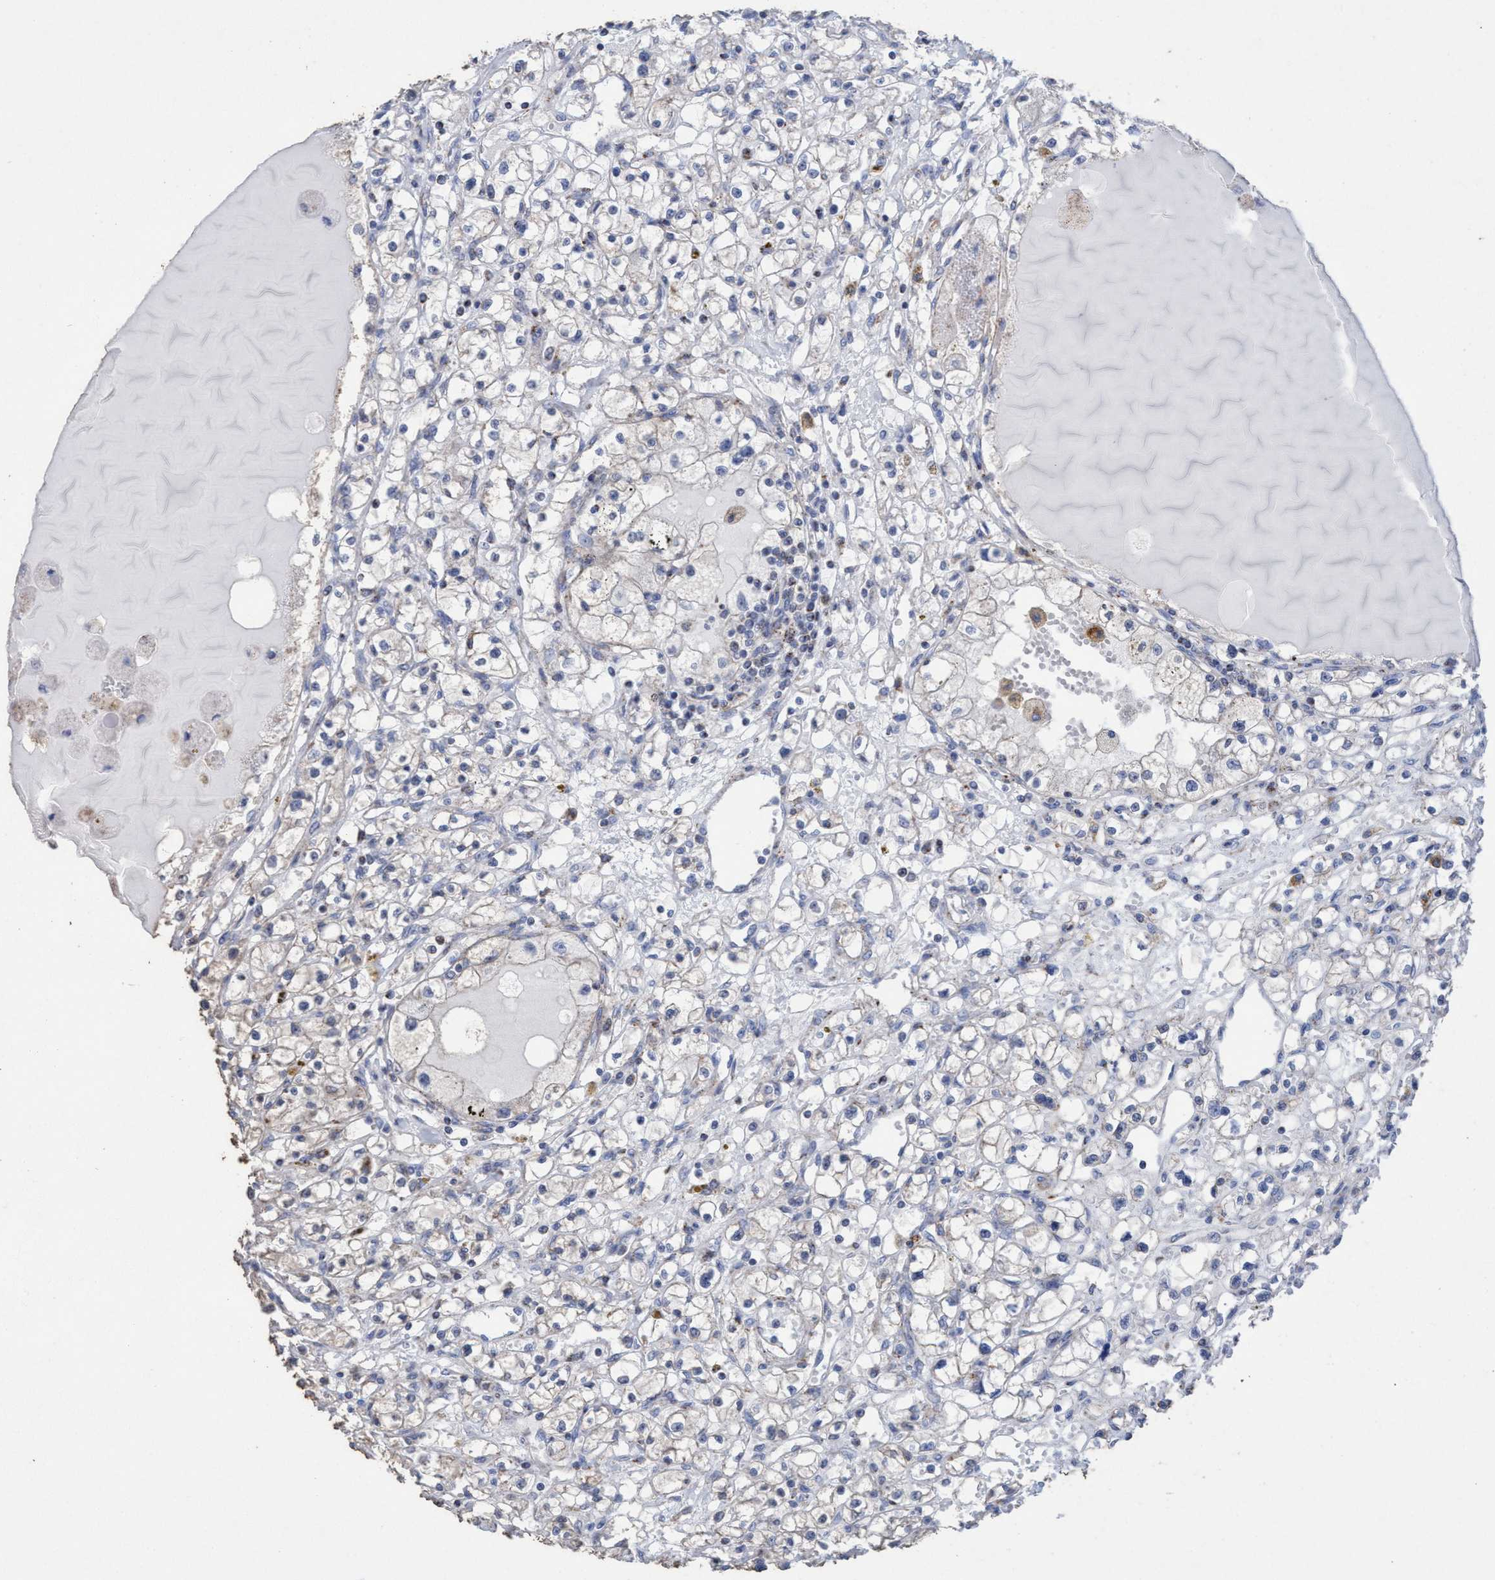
{"staining": {"intensity": "negative", "quantity": "none", "location": "none"}, "tissue": "renal cancer", "cell_type": "Tumor cells", "image_type": "cancer", "snomed": [{"axis": "morphology", "description": "Adenocarcinoma, NOS"}, {"axis": "topography", "description": "Kidney"}], "caption": "Immunohistochemistry photomicrograph of human adenocarcinoma (renal) stained for a protein (brown), which exhibits no staining in tumor cells.", "gene": "RSAD1", "patient": {"sex": "male", "age": 56}}